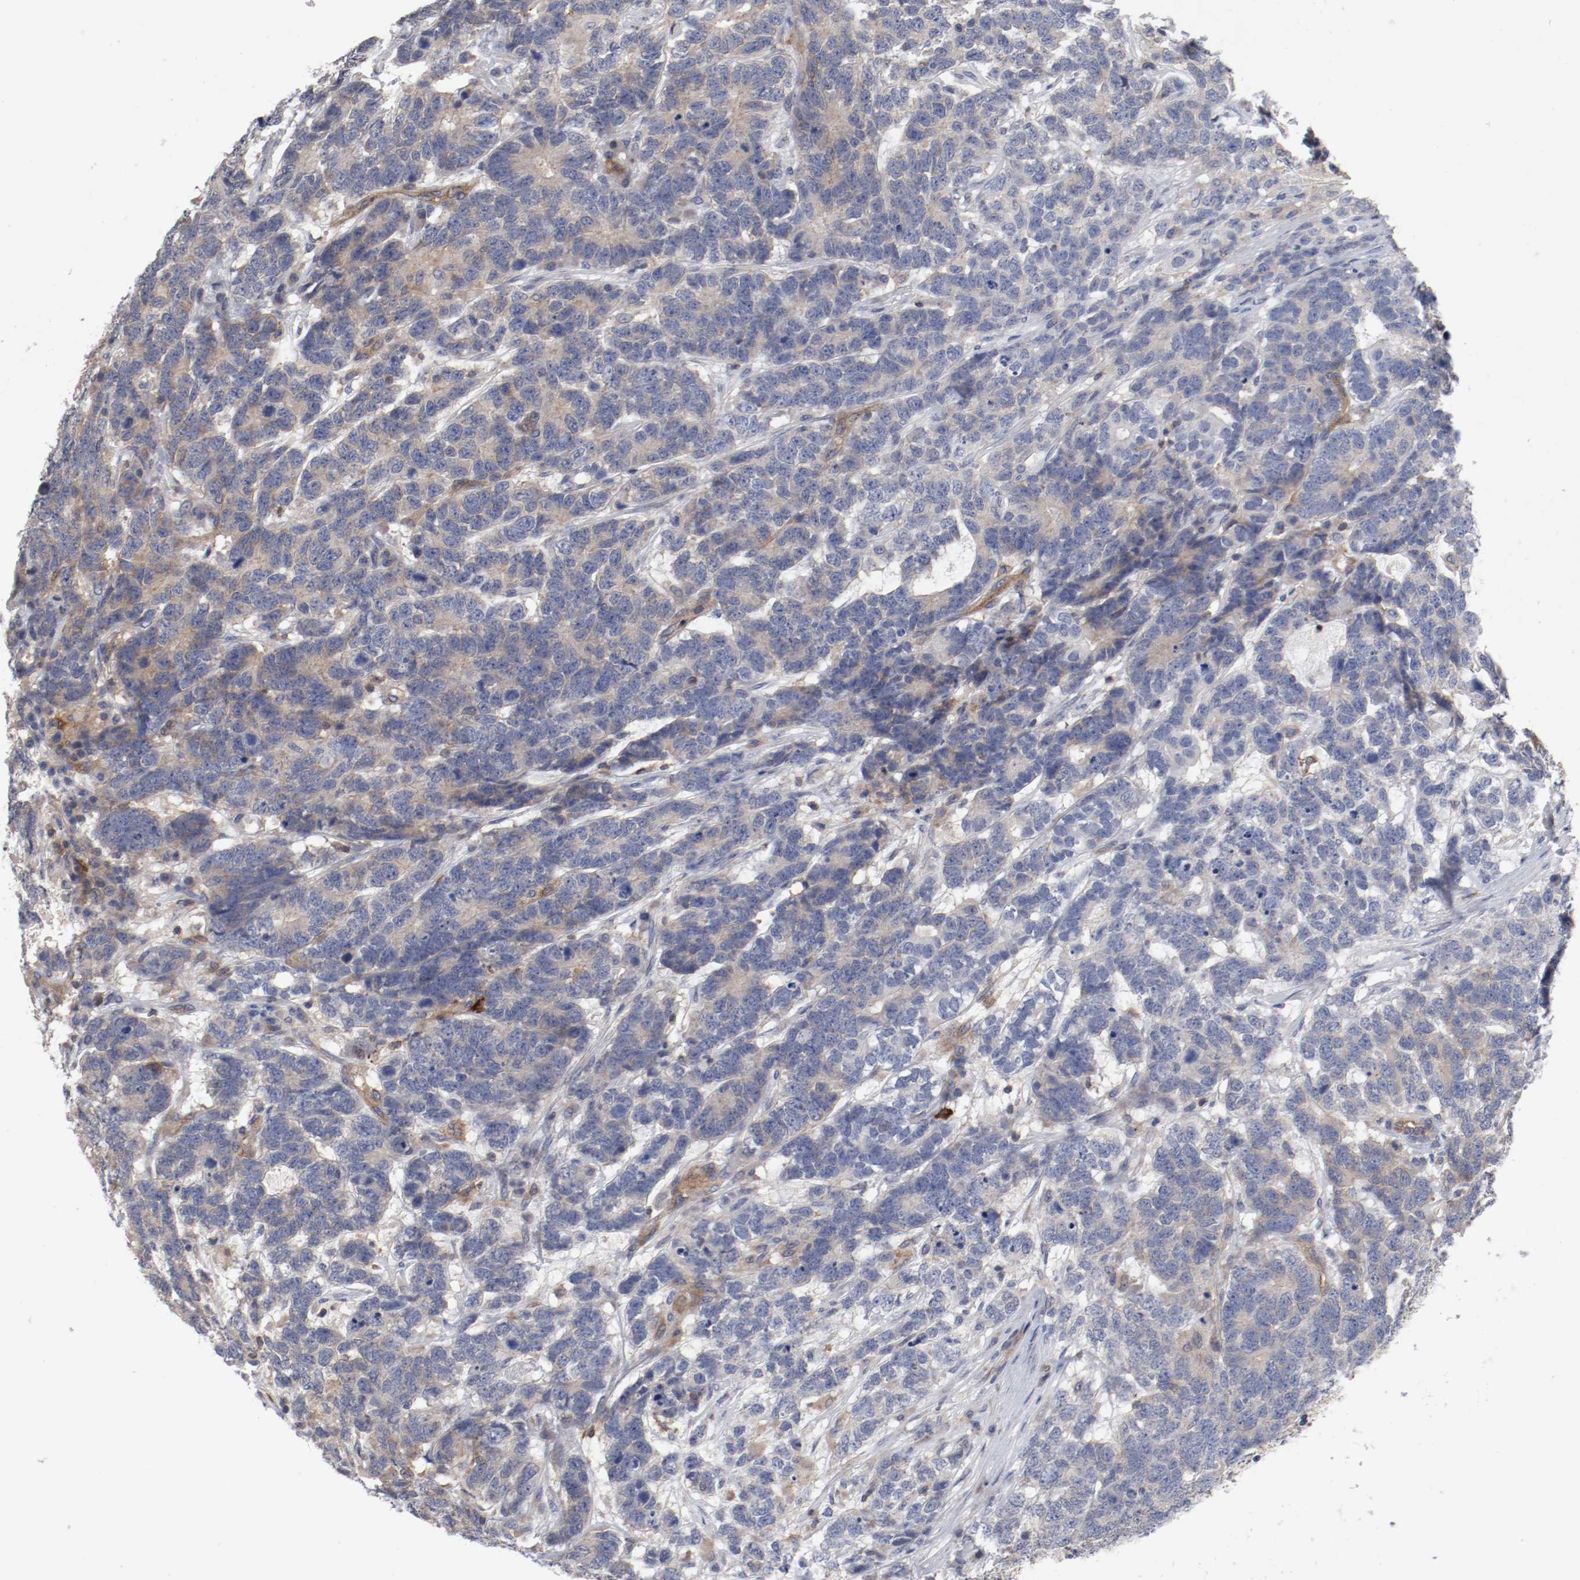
{"staining": {"intensity": "weak", "quantity": "25%-75%", "location": "cytoplasmic/membranous"}, "tissue": "testis cancer", "cell_type": "Tumor cells", "image_type": "cancer", "snomed": [{"axis": "morphology", "description": "Carcinoma, Embryonal, NOS"}, {"axis": "topography", "description": "Testis"}], "caption": "Protein staining of embryonal carcinoma (testis) tissue displays weak cytoplasmic/membranous positivity in approximately 25%-75% of tumor cells.", "gene": "CBL", "patient": {"sex": "male", "age": 26}}